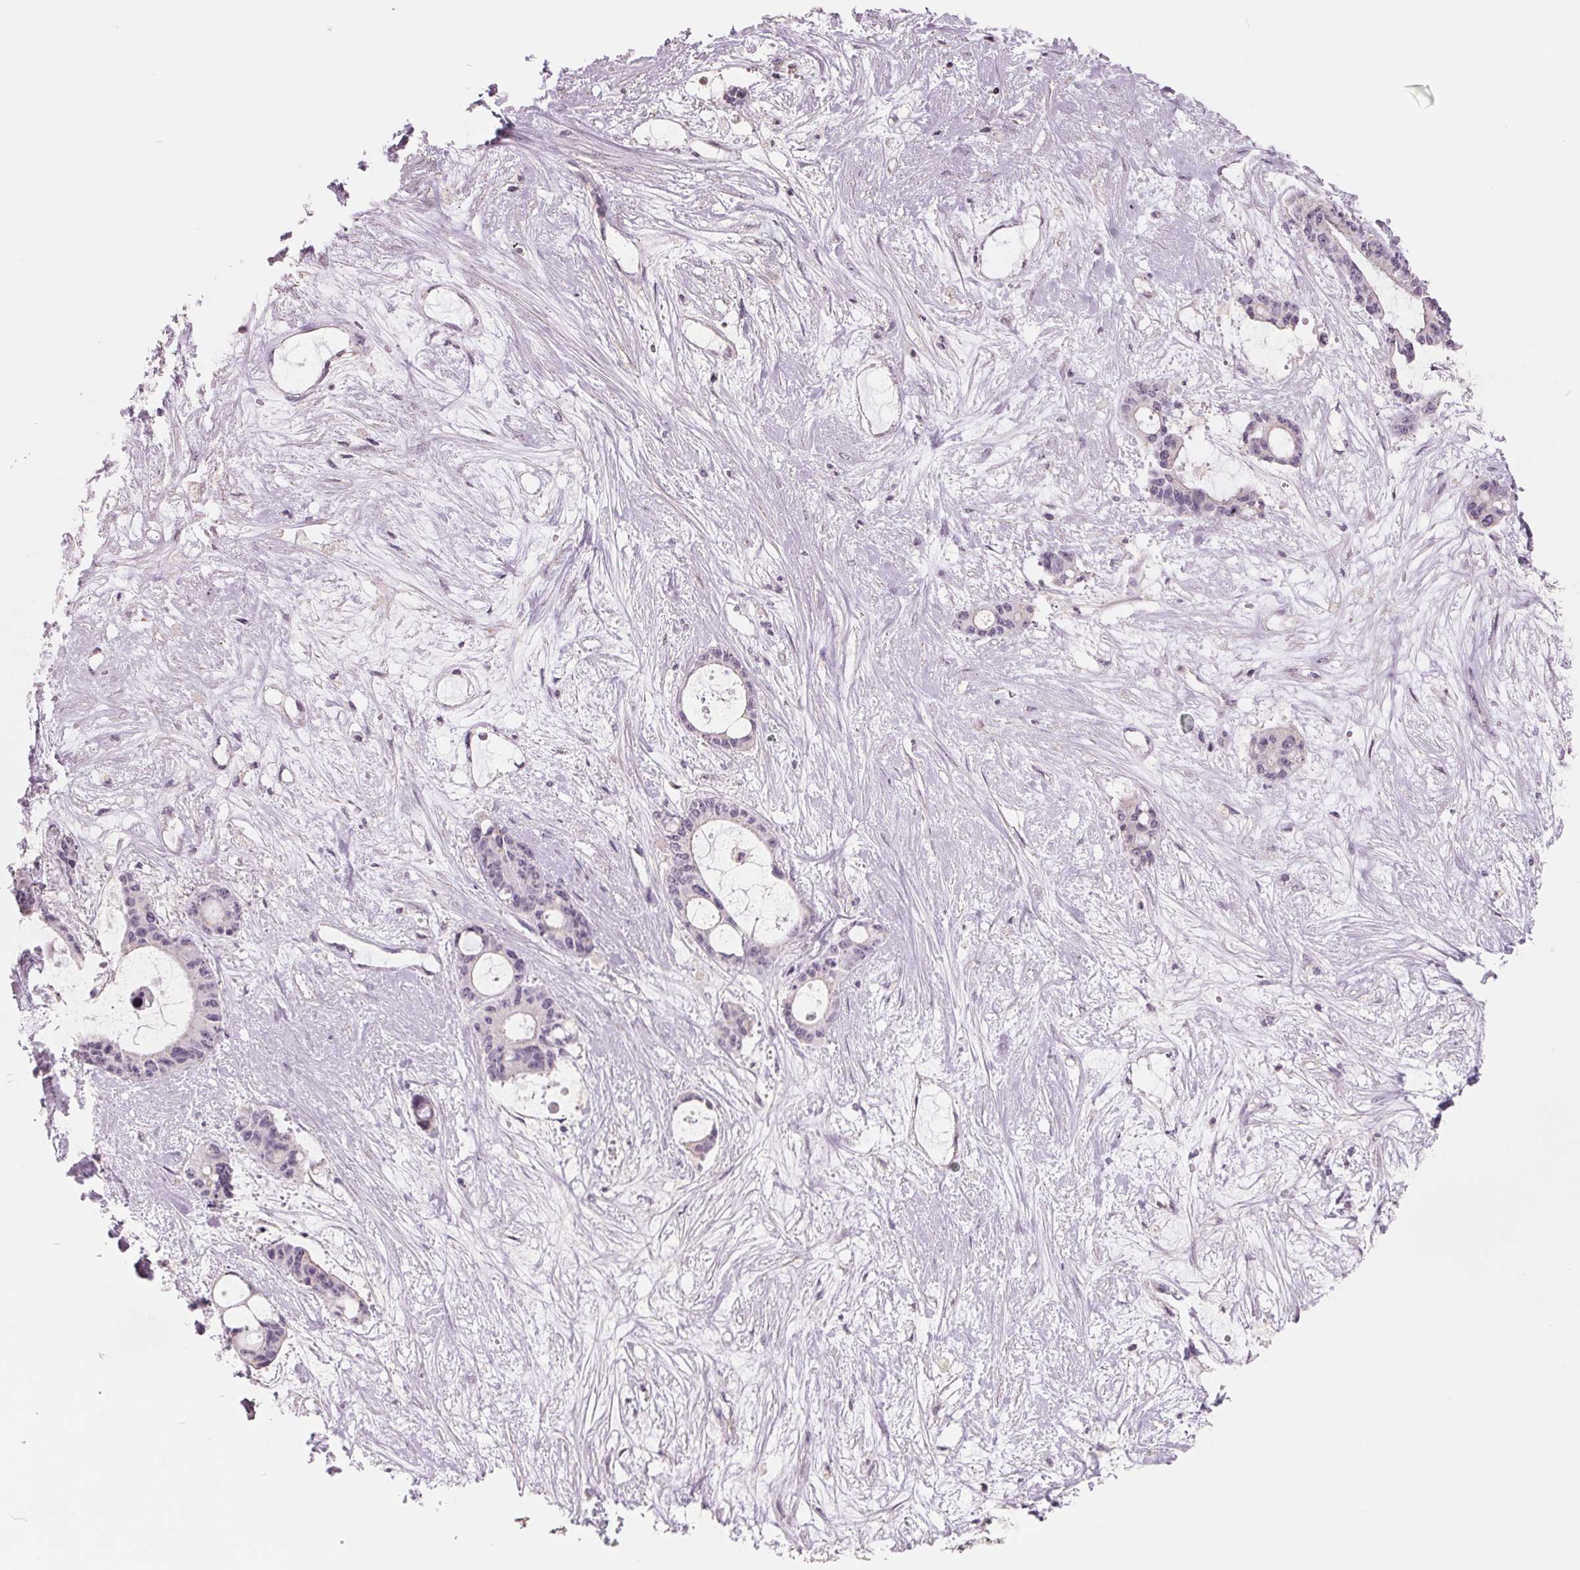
{"staining": {"intensity": "negative", "quantity": "none", "location": "none"}, "tissue": "liver cancer", "cell_type": "Tumor cells", "image_type": "cancer", "snomed": [{"axis": "morphology", "description": "Normal tissue, NOS"}, {"axis": "morphology", "description": "Cholangiocarcinoma"}, {"axis": "topography", "description": "Liver"}, {"axis": "topography", "description": "Peripheral nerve tissue"}], "caption": "Immunohistochemical staining of human liver cancer displays no significant expression in tumor cells.", "gene": "FTCD", "patient": {"sex": "female", "age": 73}}